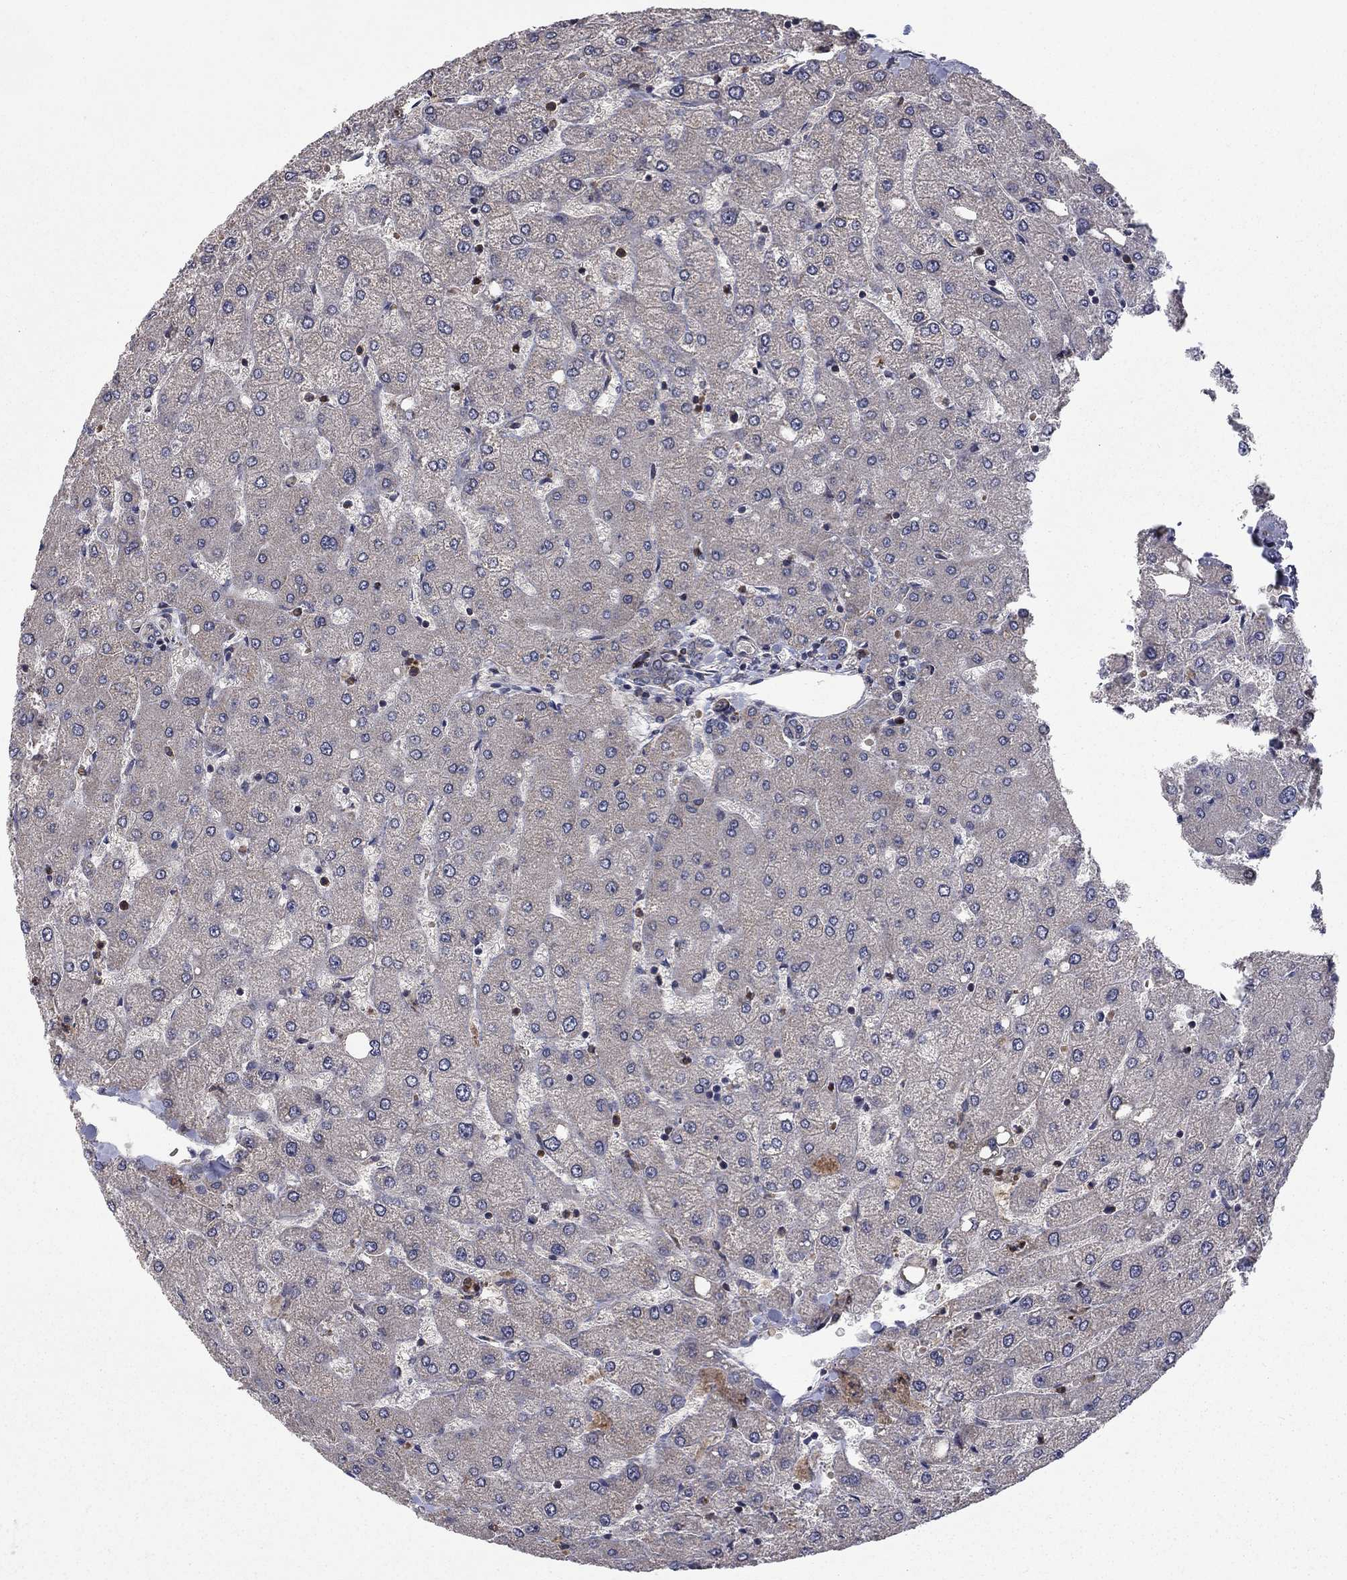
{"staining": {"intensity": "negative", "quantity": "none", "location": "none"}, "tissue": "liver", "cell_type": "Cholangiocytes", "image_type": "normal", "snomed": [{"axis": "morphology", "description": "Normal tissue, NOS"}, {"axis": "topography", "description": "Liver"}], "caption": "IHC micrograph of unremarkable liver stained for a protein (brown), which exhibits no expression in cholangiocytes. (Immunohistochemistry, brightfield microscopy, high magnification).", "gene": "HDAC4", "patient": {"sex": "female", "age": 54}}